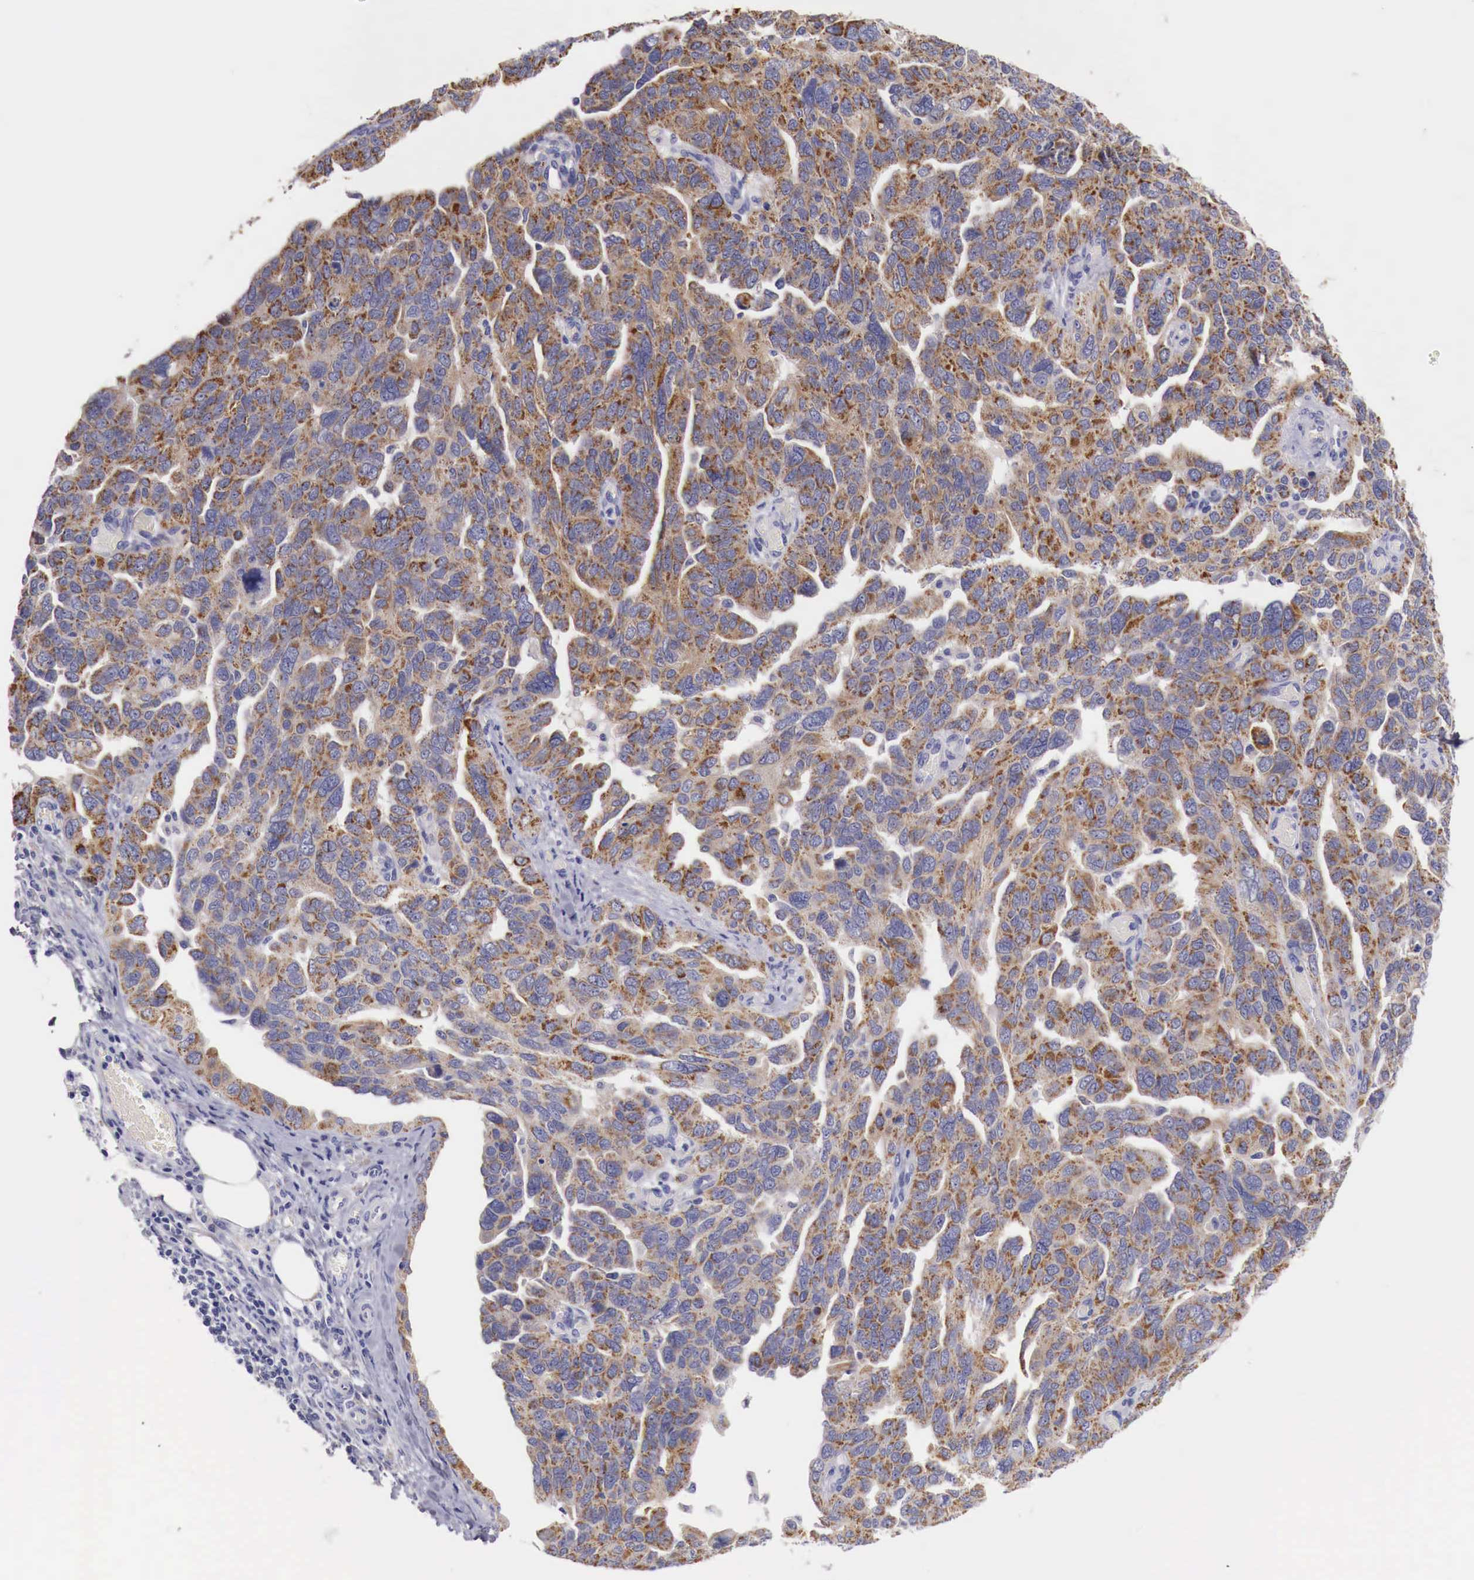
{"staining": {"intensity": "moderate", "quantity": ">75%", "location": "cytoplasmic/membranous"}, "tissue": "ovarian cancer", "cell_type": "Tumor cells", "image_type": "cancer", "snomed": [{"axis": "morphology", "description": "Cystadenocarcinoma, serous, NOS"}, {"axis": "topography", "description": "Ovary"}], "caption": "Ovarian serous cystadenocarcinoma was stained to show a protein in brown. There is medium levels of moderate cytoplasmic/membranous positivity in approximately >75% of tumor cells. The staining is performed using DAB (3,3'-diaminobenzidine) brown chromogen to label protein expression. The nuclei are counter-stained blue using hematoxylin.", "gene": "NREP", "patient": {"sex": "female", "age": 64}}